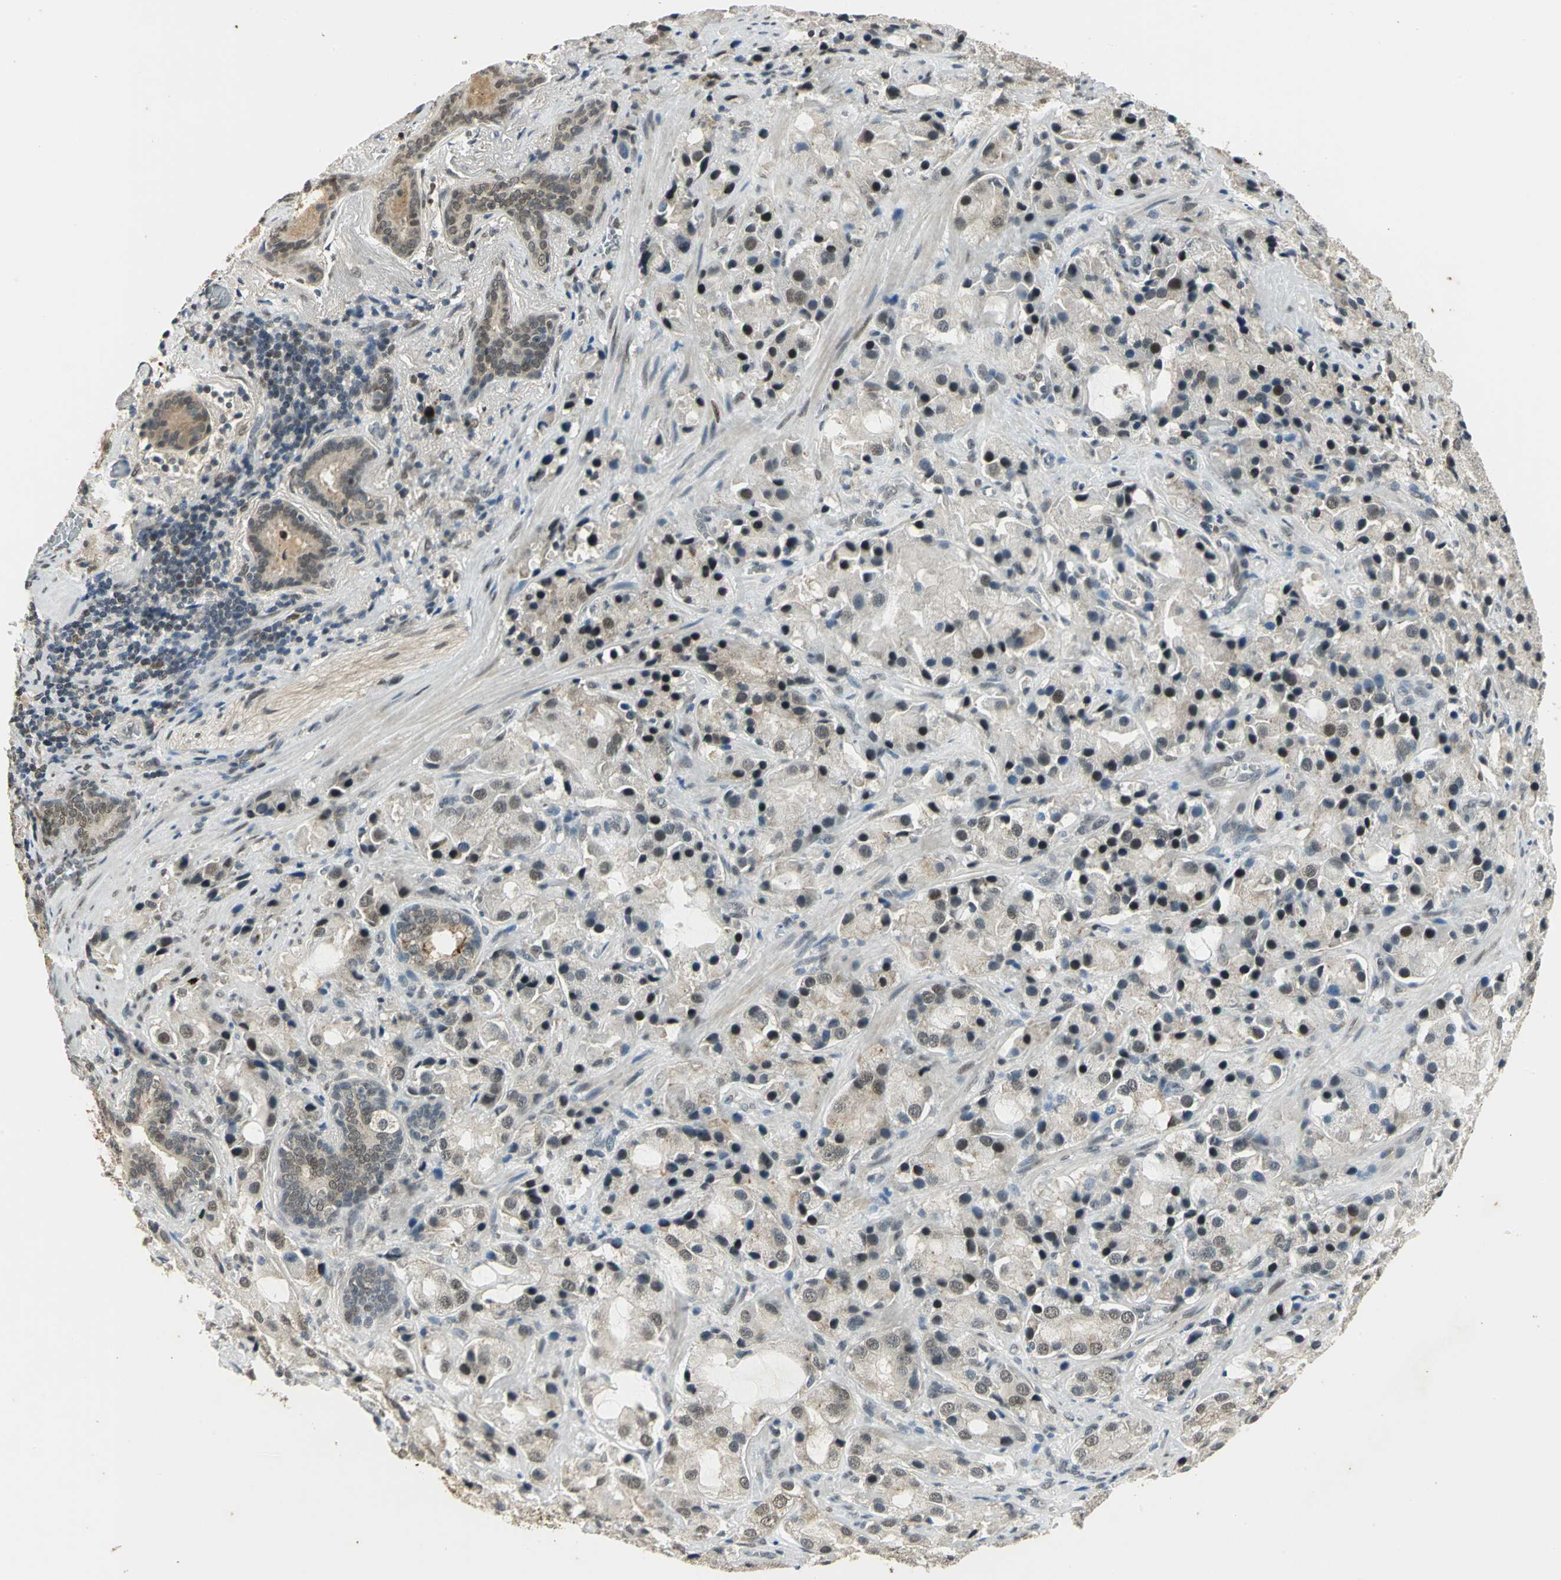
{"staining": {"intensity": "weak", "quantity": "25%-75%", "location": "nuclear"}, "tissue": "prostate cancer", "cell_type": "Tumor cells", "image_type": "cancer", "snomed": [{"axis": "morphology", "description": "Adenocarcinoma, High grade"}, {"axis": "topography", "description": "Prostate"}], "caption": "IHC of human prostate adenocarcinoma (high-grade) exhibits low levels of weak nuclear expression in about 25%-75% of tumor cells.", "gene": "RAD17", "patient": {"sex": "male", "age": 70}}